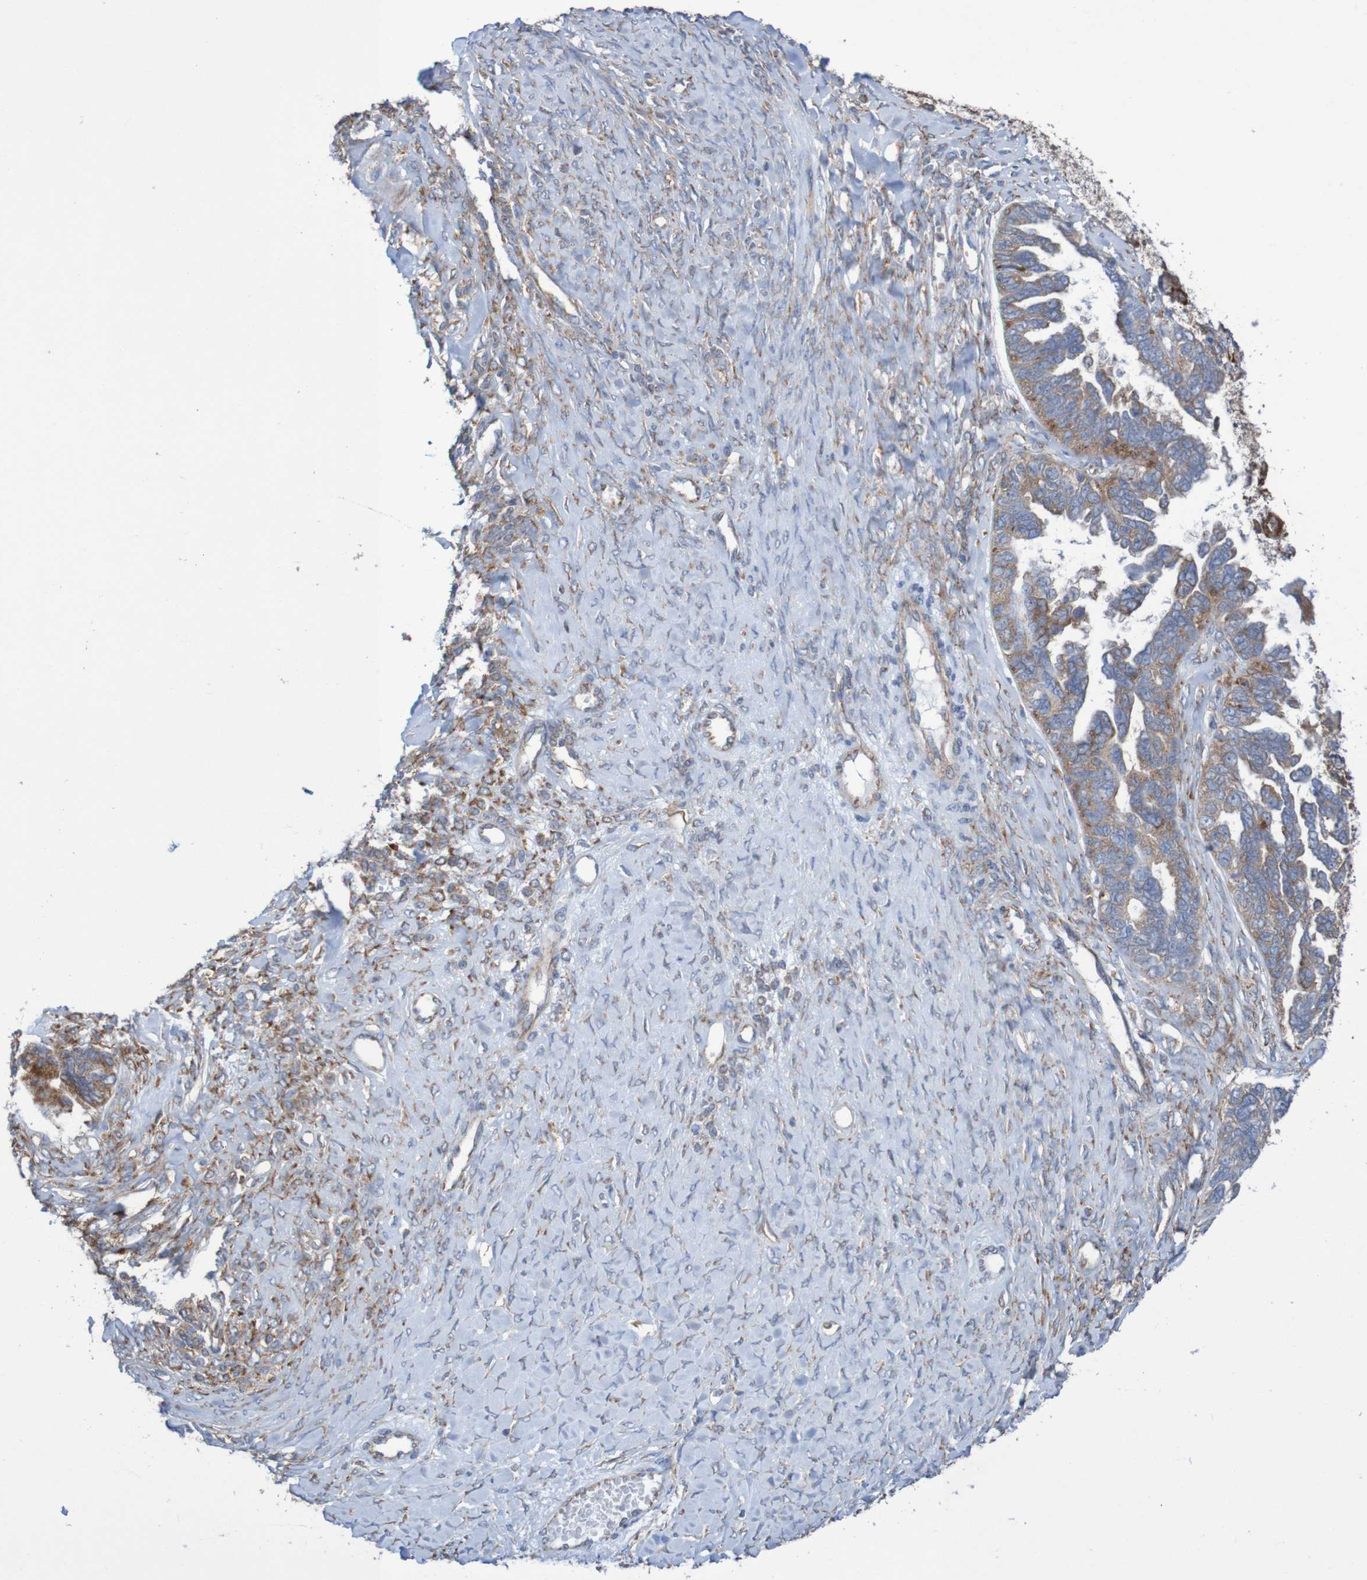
{"staining": {"intensity": "moderate", "quantity": ">75%", "location": "cytoplasmic/membranous"}, "tissue": "ovarian cancer", "cell_type": "Tumor cells", "image_type": "cancer", "snomed": [{"axis": "morphology", "description": "Cystadenocarcinoma, serous, NOS"}, {"axis": "topography", "description": "Ovary"}], "caption": "Ovarian cancer stained for a protein shows moderate cytoplasmic/membranous positivity in tumor cells.", "gene": "FXR2", "patient": {"sex": "female", "age": 79}}